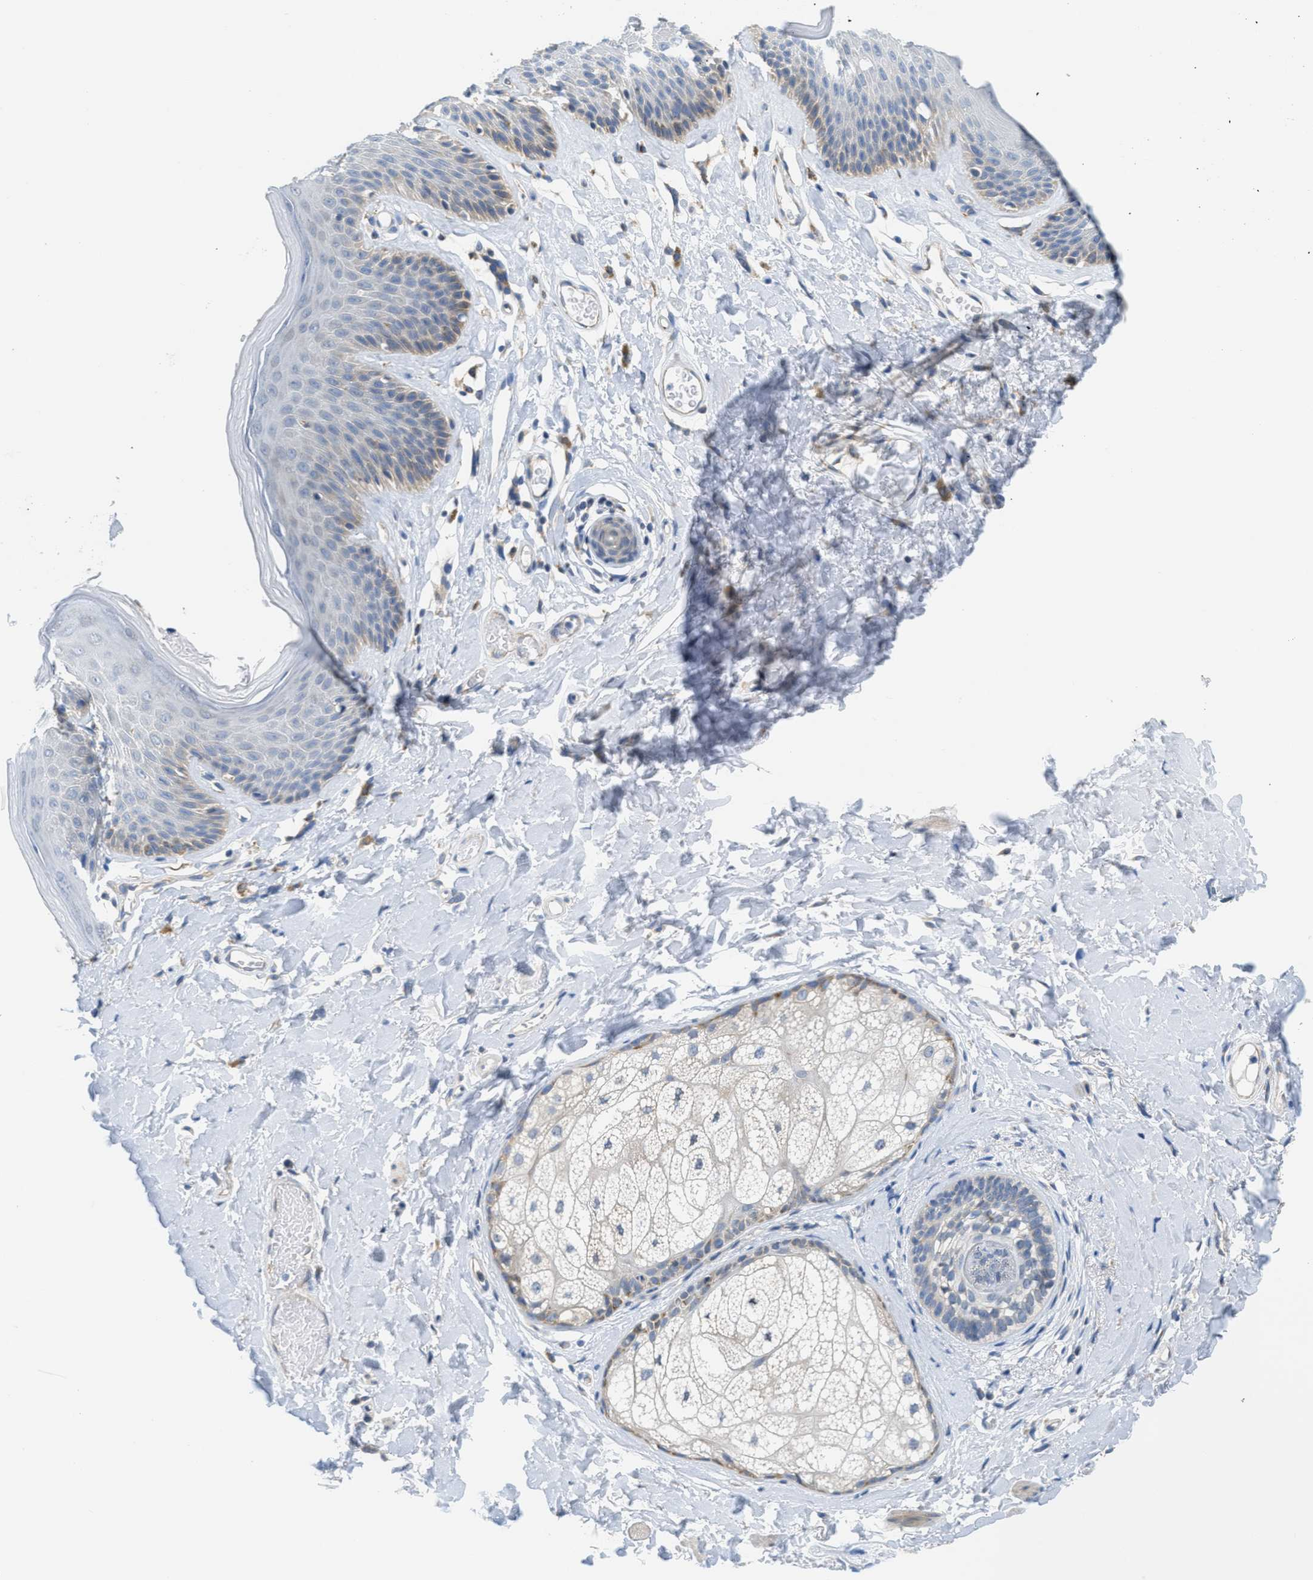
{"staining": {"intensity": "moderate", "quantity": "<25%", "location": "cytoplasmic/membranous"}, "tissue": "skin", "cell_type": "Epidermal cells", "image_type": "normal", "snomed": [{"axis": "morphology", "description": "Normal tissue, NOS"}, {"axis": "topography", "description": "Vulva"}], "caption": "Protein analysis of benign skin displays moderate cytoplasmic/membranous staining in about <25% of epidermal cells. The staining was performed using DAB (3,3'-diaminobenzidine), with brown indicating positive protein expression. Nuclei are stained blue with hematoxylin.", "gene": "PTDSS1", "patient": {"sex": "female", "age": 73}}